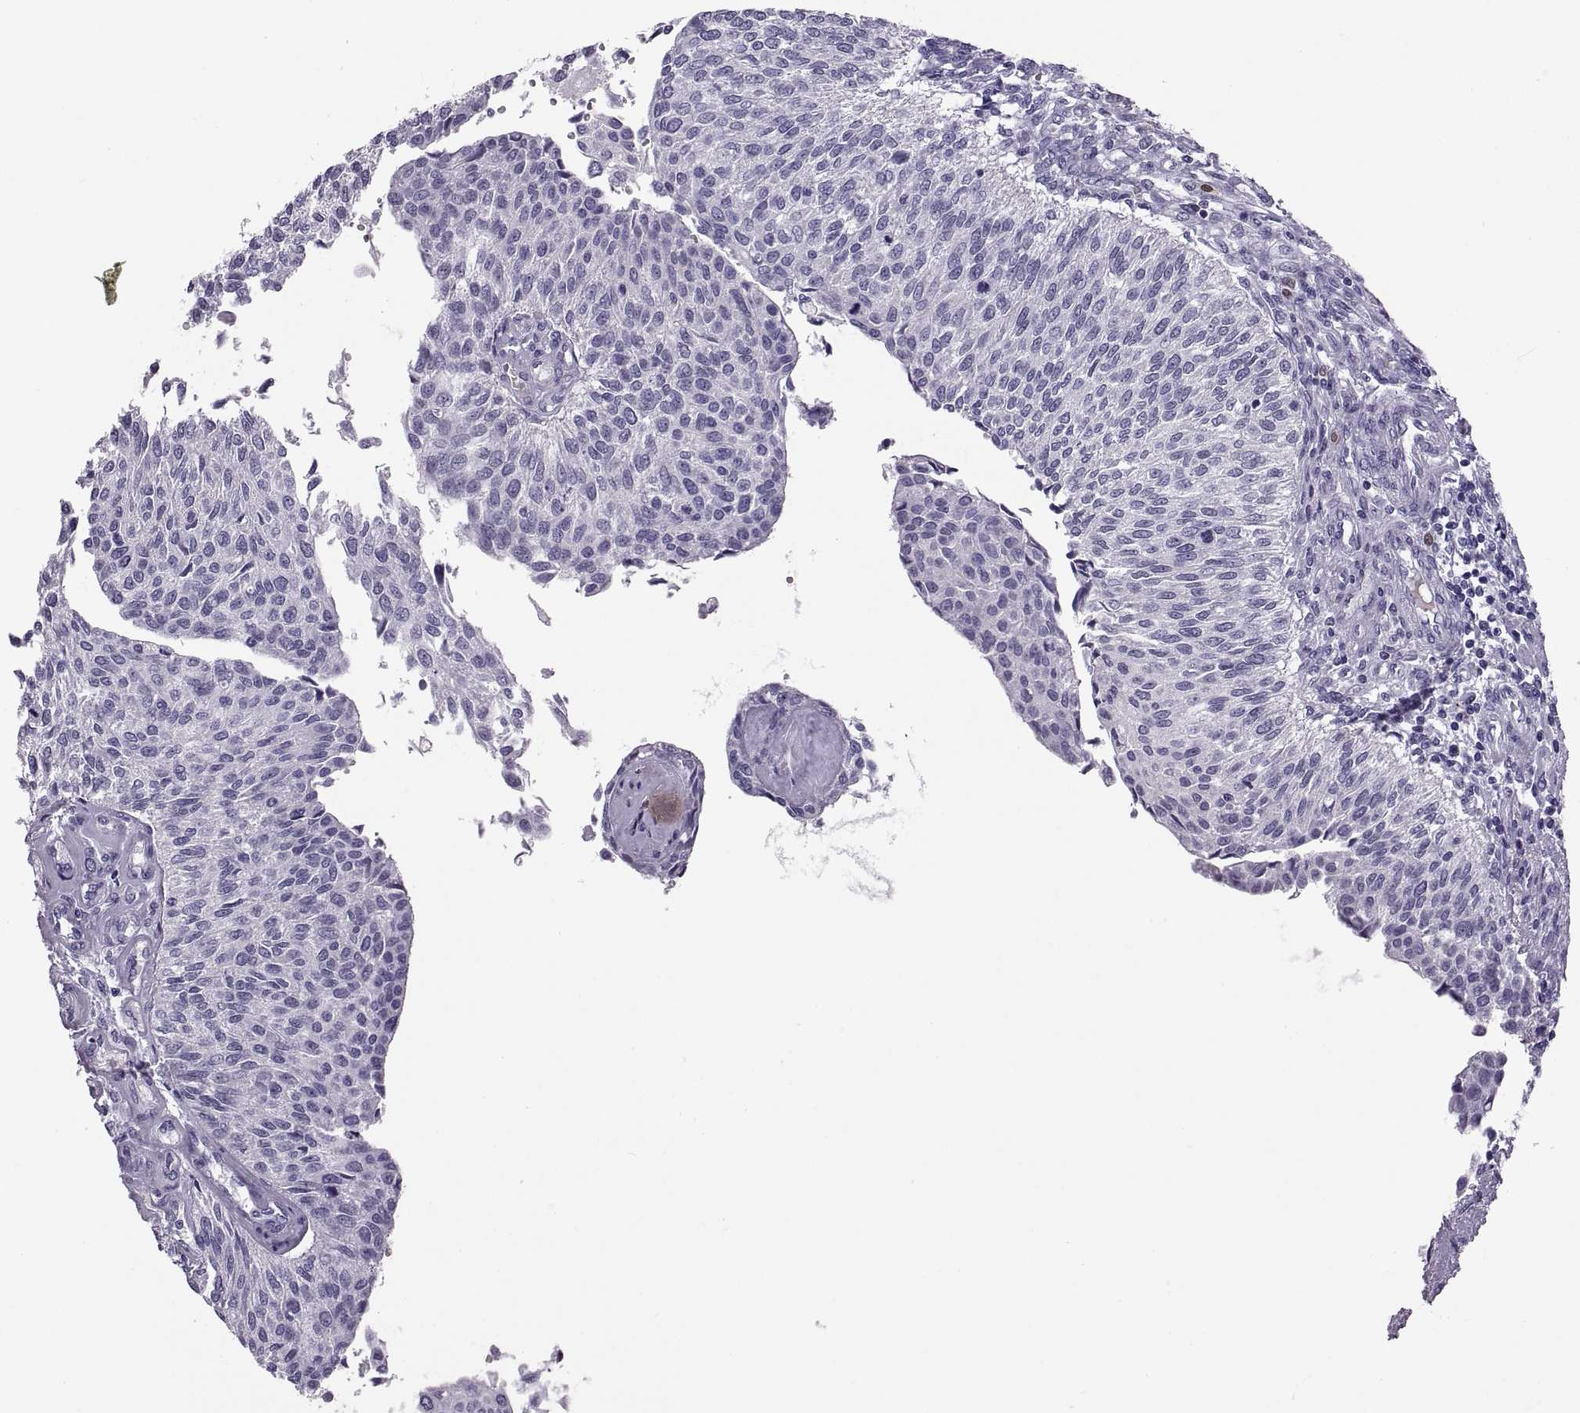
{"staining": {"intensity": "negative", "quantity": "none", "location": "none"}, "tissue": "urothelial cancer", "cell_type": "Tumor cells", "image_type": "cancer", "snomed": [{"axis": "morphology", "description": "Urothelial carcinoma, NOS"}, {"axis": "topography", "description": "Urinary bladder"}], "caption": "Immunohistochemical staining of human transitional cell carcinoma displays no significant staining in tumor cells. Brightfield microscopy of IHC stained with DAB (3,3'-diaminobenzidine) (brown) and hematoxylin (blue), captured at high magnification.", "gene": "QRICH2", "patient": {"sex": "male", "age": 55}}